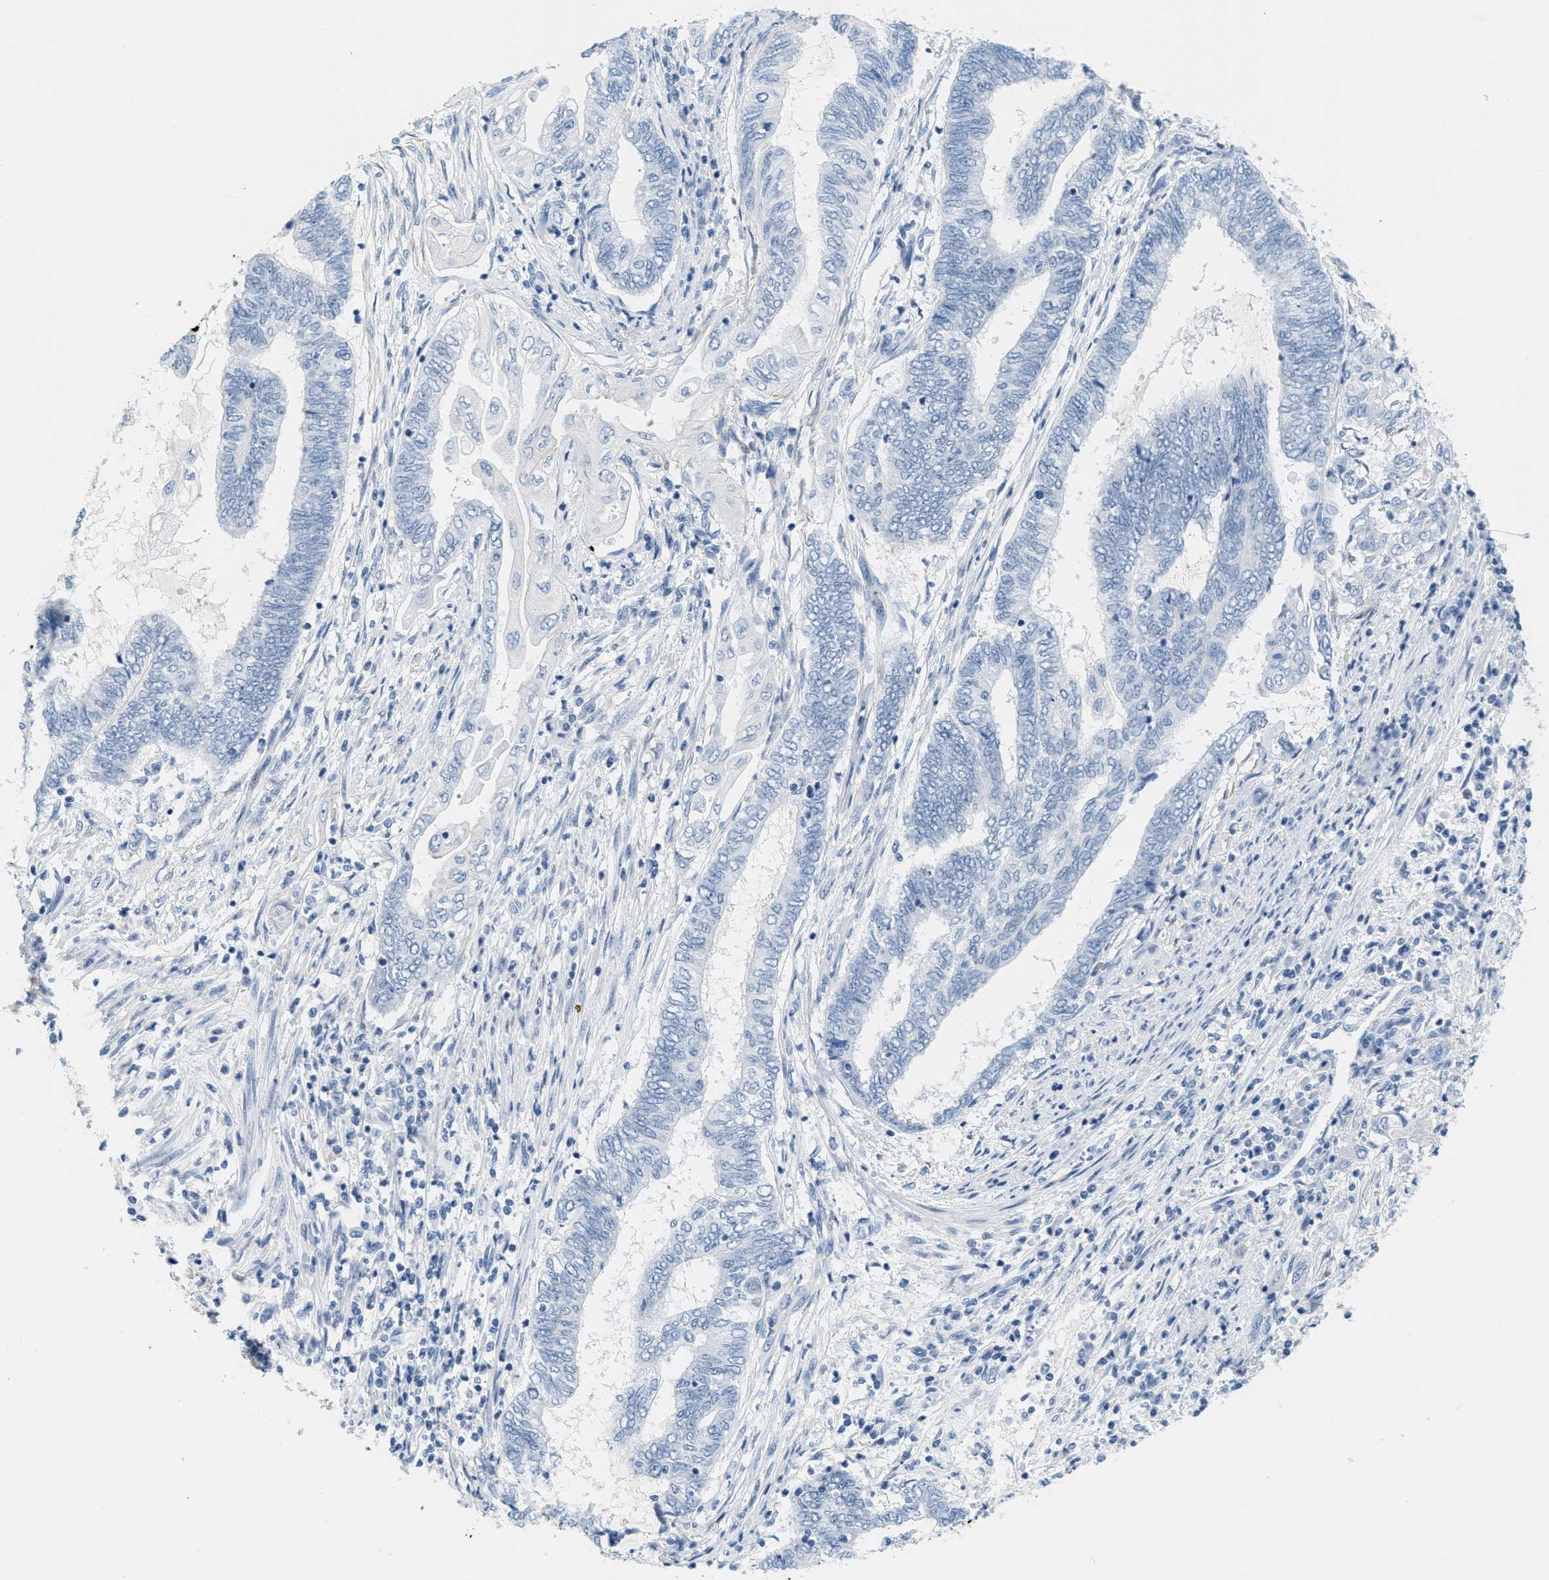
{"staining": {"intensity": "negative", "quantity": "none", "location": "none"}, "tissue": "endometrial cancer", "cell_type": "Tumor cells", "image_type": "cancer", "snomed": [{"axis": "morphology", "description": "Adenocarcinoma, NOS"}, {"axis": "topography", "description": "Uterus"}, {"axis": "topography", "description": "Endometrium"}], "caption": "The immunohistochemistry (IHC) micrograph has no significant staining in tumor cells of endometrial adenocarcinoma tissue. (Brightfield microscopy of DAB immunohistochemistry (IHC) at high magnification).", "gene": "GPM6A", "patient": {"sex": "female", "age": 70}}